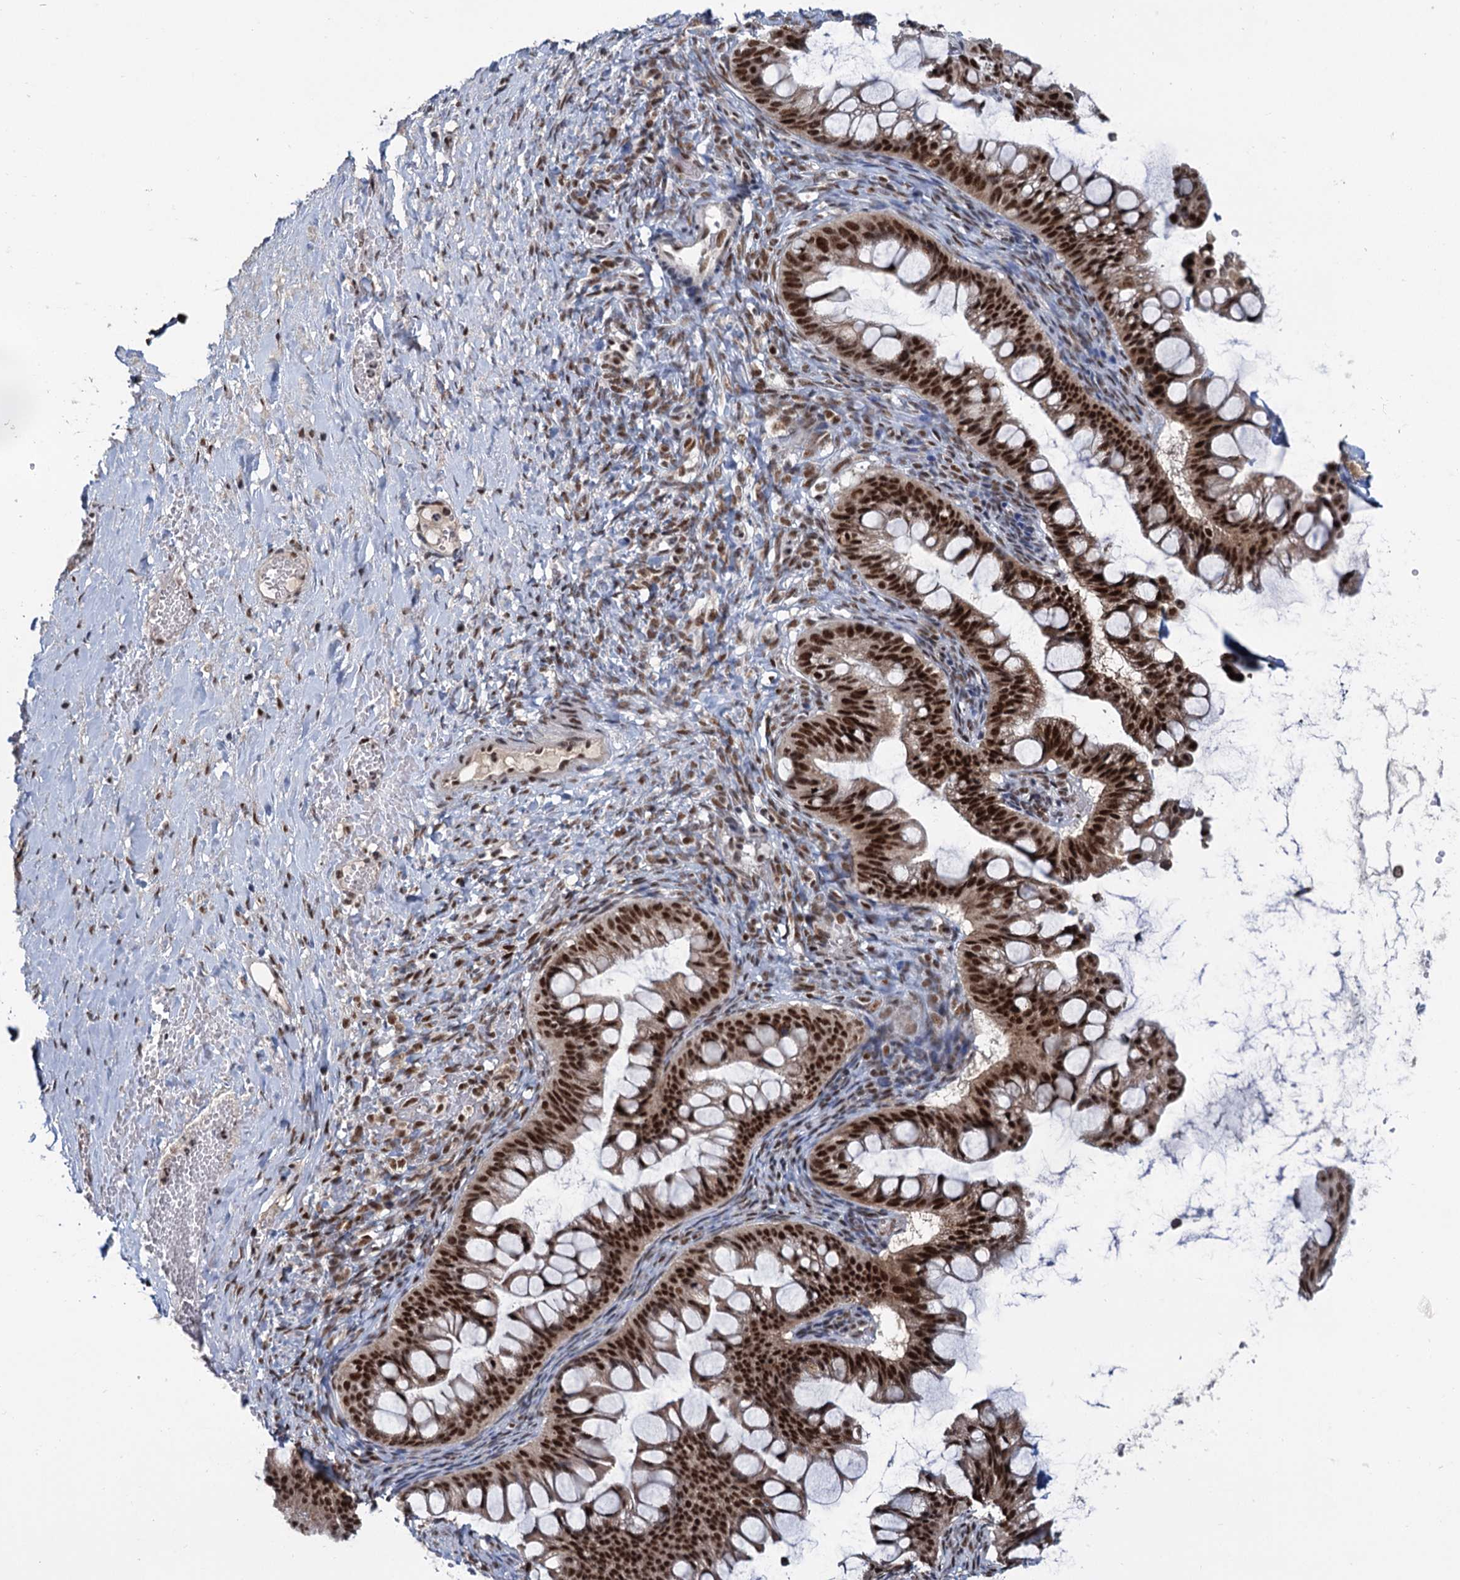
{"staining": {"intensity": "strong", "quantity": ">75%", "location": "nuclear"}, "tissue": "ovarian cancer", "cell_type": "Tumor cells", "image_type": "cancer", "snomed": [{"axis": "morphology", "description": "Cystadenocarcinoma, mucinous, NOS"}, {"axis": "topography", "description": "Ovary"}], "caption": "A brown stain shows strong nuclear expression of a protein in ovarian cancer (mucinous cystadenocarcinoma) tumor cells.", "gene": "WBP4", "patient": {"sex": "female", "age": 73}}